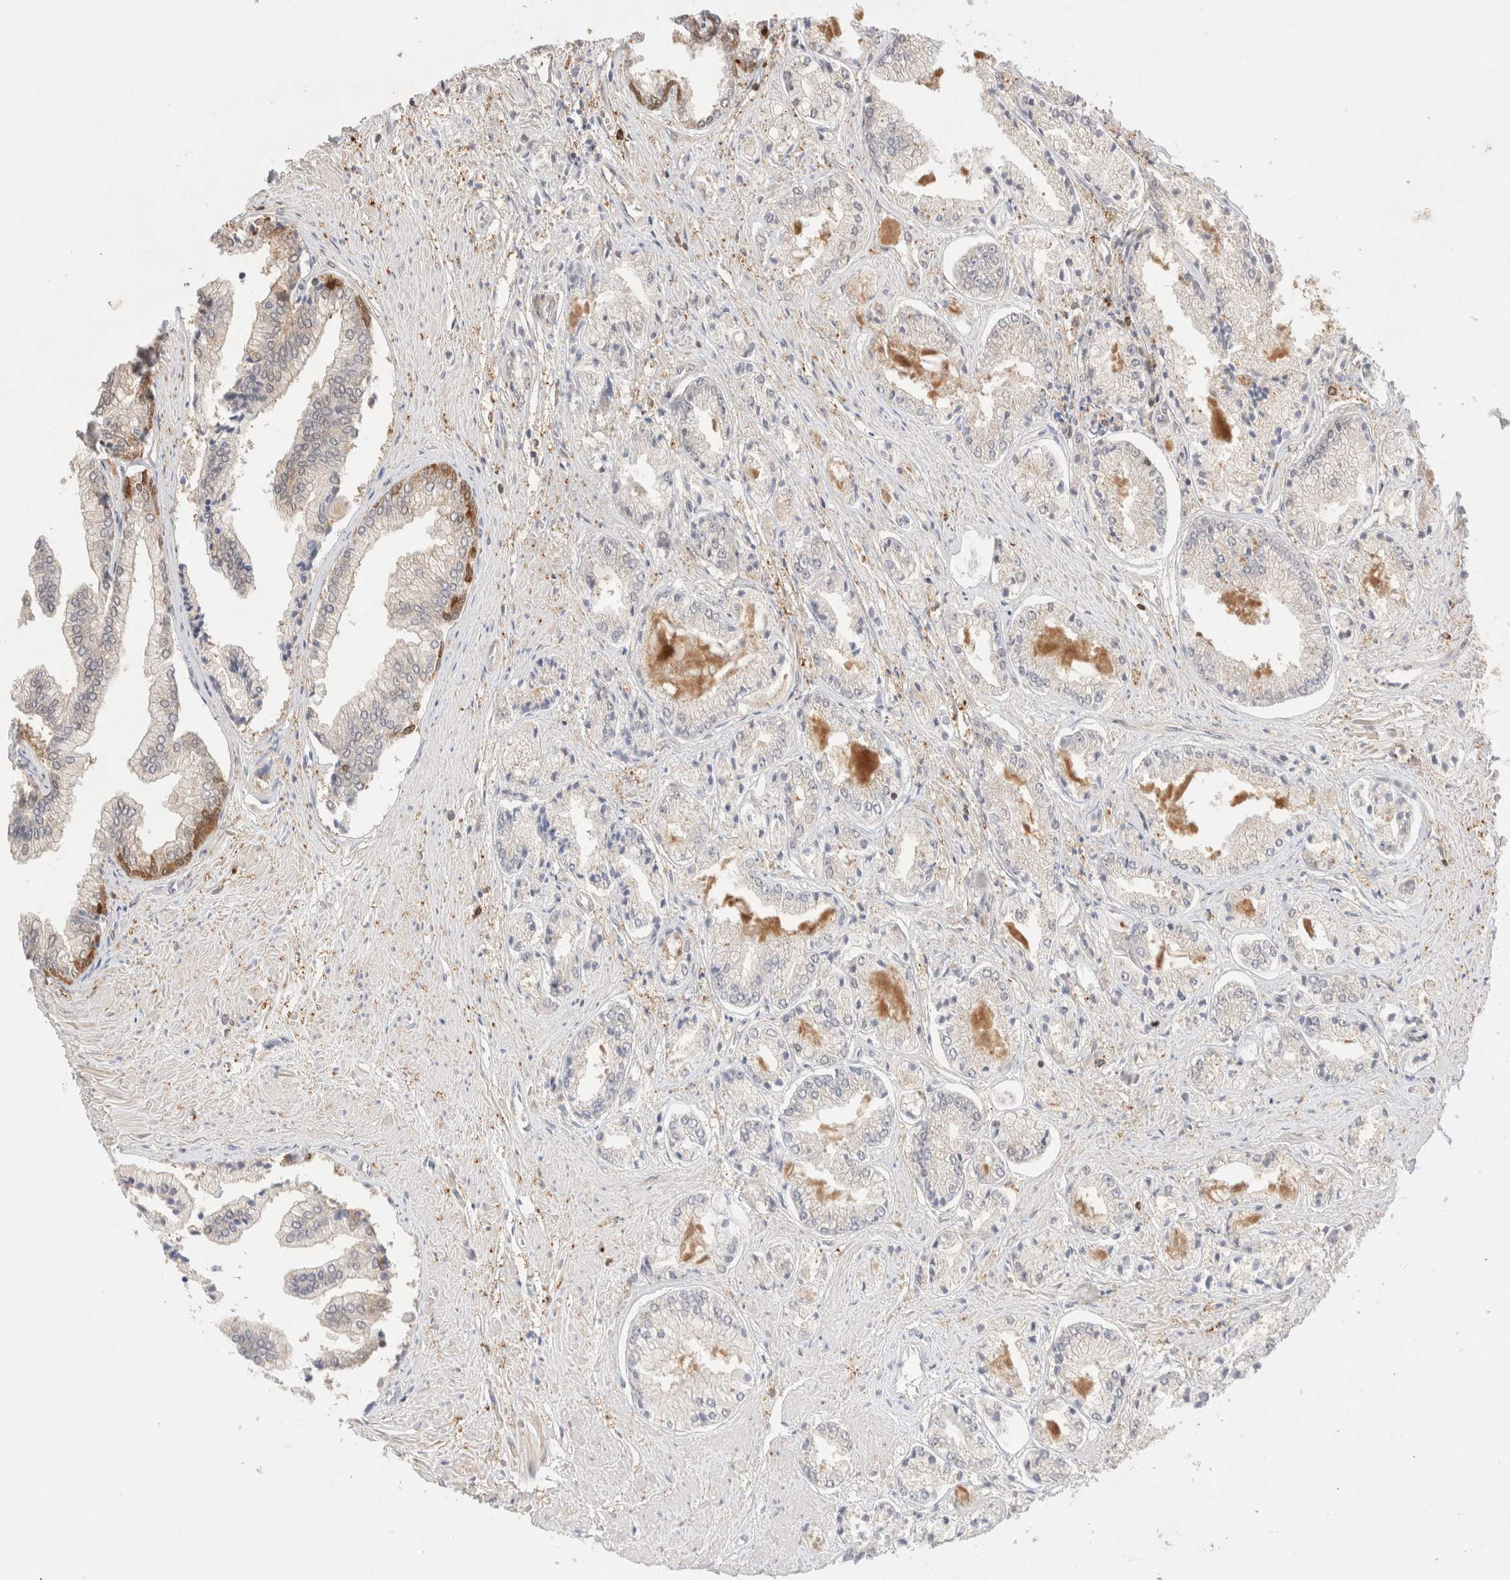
{"staining": {"intensity": "negative", "quantity": "none", "location": "none"}, "tissue": "prostate cancer", "cell_type": "Tumor cells", "image_type": "cancer", "snomed": [{"axis": "morphology", "description": "Adenocarcinoma, Low grade"}, {"axis": "topography", "description": "Prostate"}], "caption": "IHC of low-grade adenocarcinoma (prostate) displays no positivity in tumor cells.", "gene": "STARD10", "patient": {"sex": "male", "age": 52}}